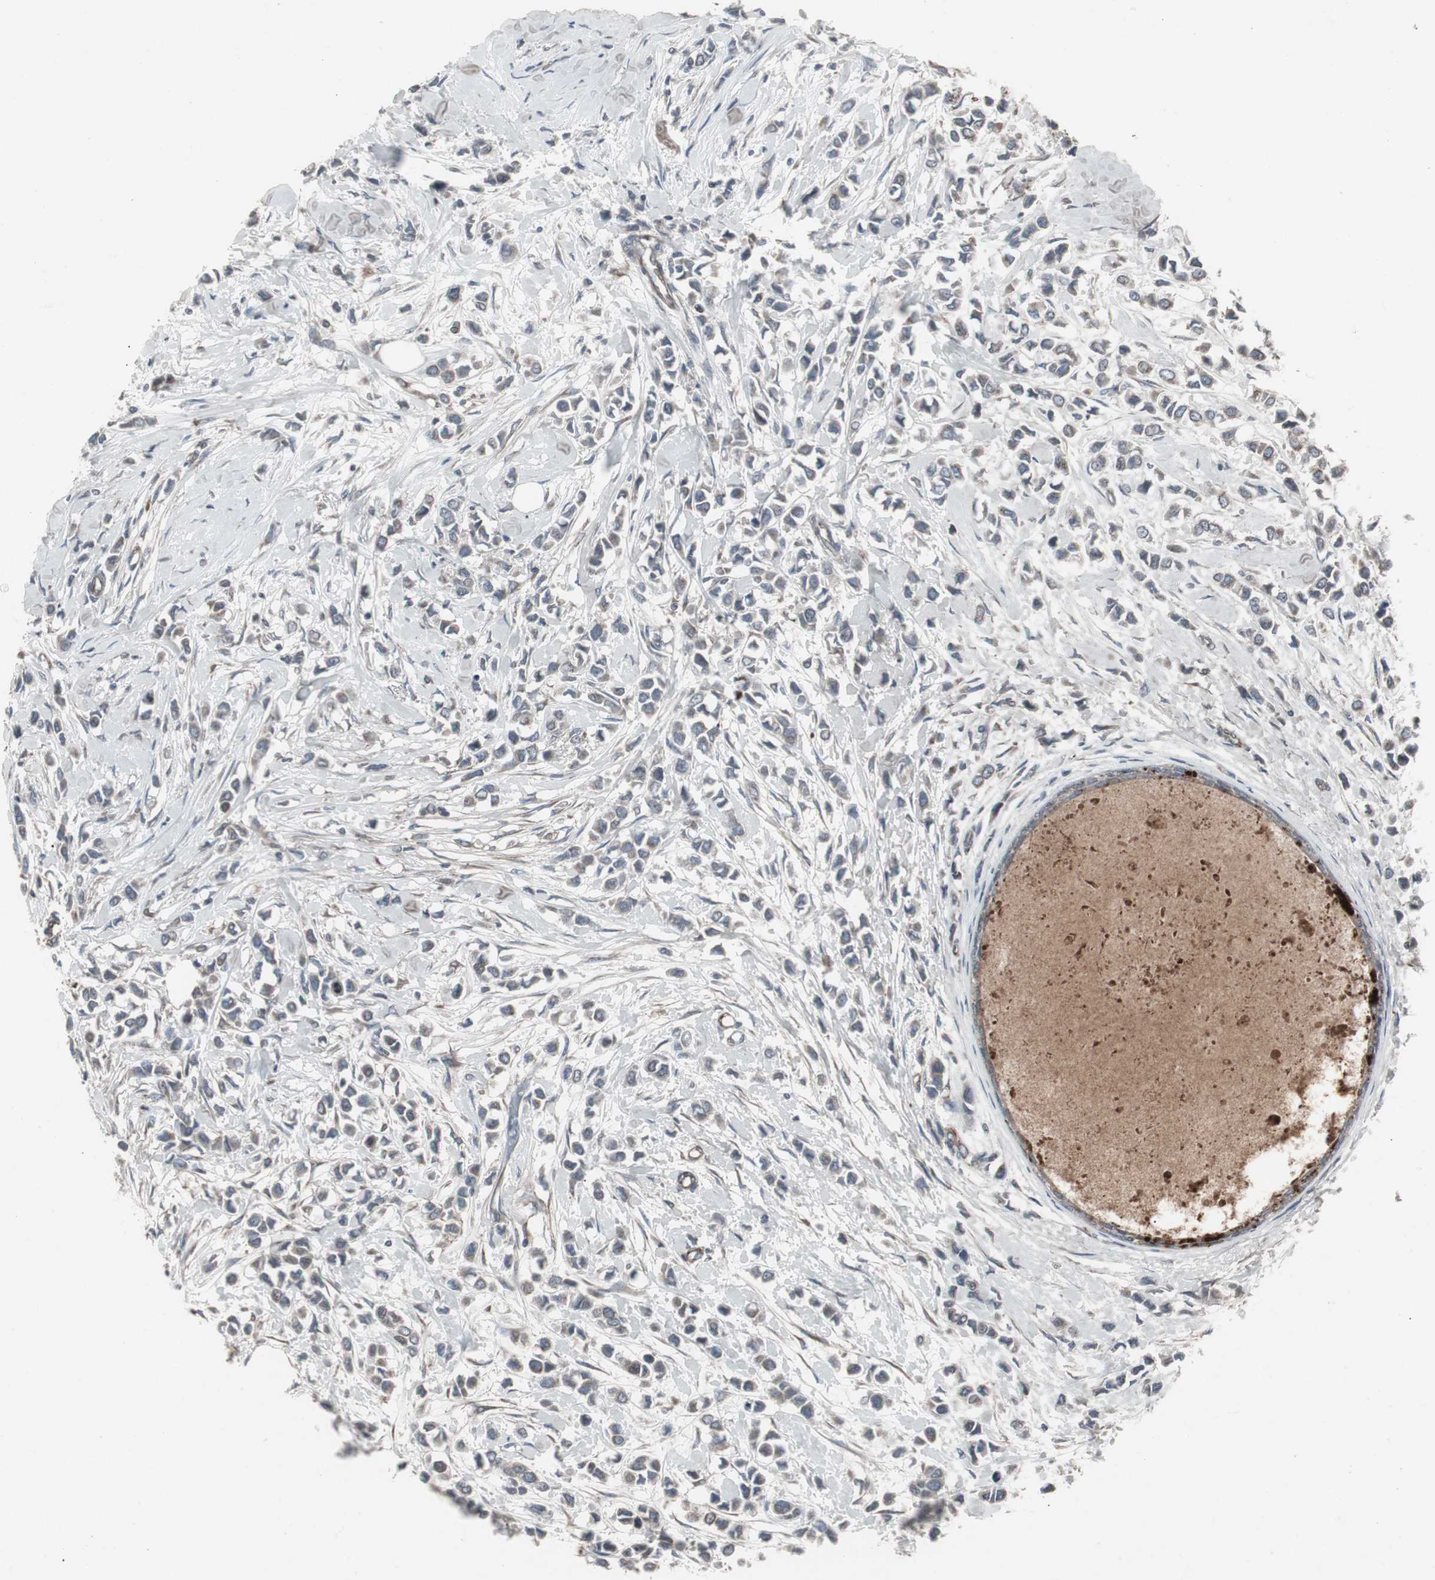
{"staining": {"intensity": "weak", "quantity": "25%-75%", "location": "cytoplasmic/membranous"}, "tissue": "breast cancer", "cell_type": "Tumor cells", "image_type": "cancer", "snomed": [{"axis": "morphology", "description": "Lobular carcinoma"}, {"axis": "topography", "description": "Breast"}], "caption": "A high-resolution histopathology image shows IHC staining of breast cancer, which reveals weak cytoplasmic/membranous staining in about 25%-75% of tumor cells.", "gene": "SSTR2", "patient": {"sex": "female", "age": 51}}